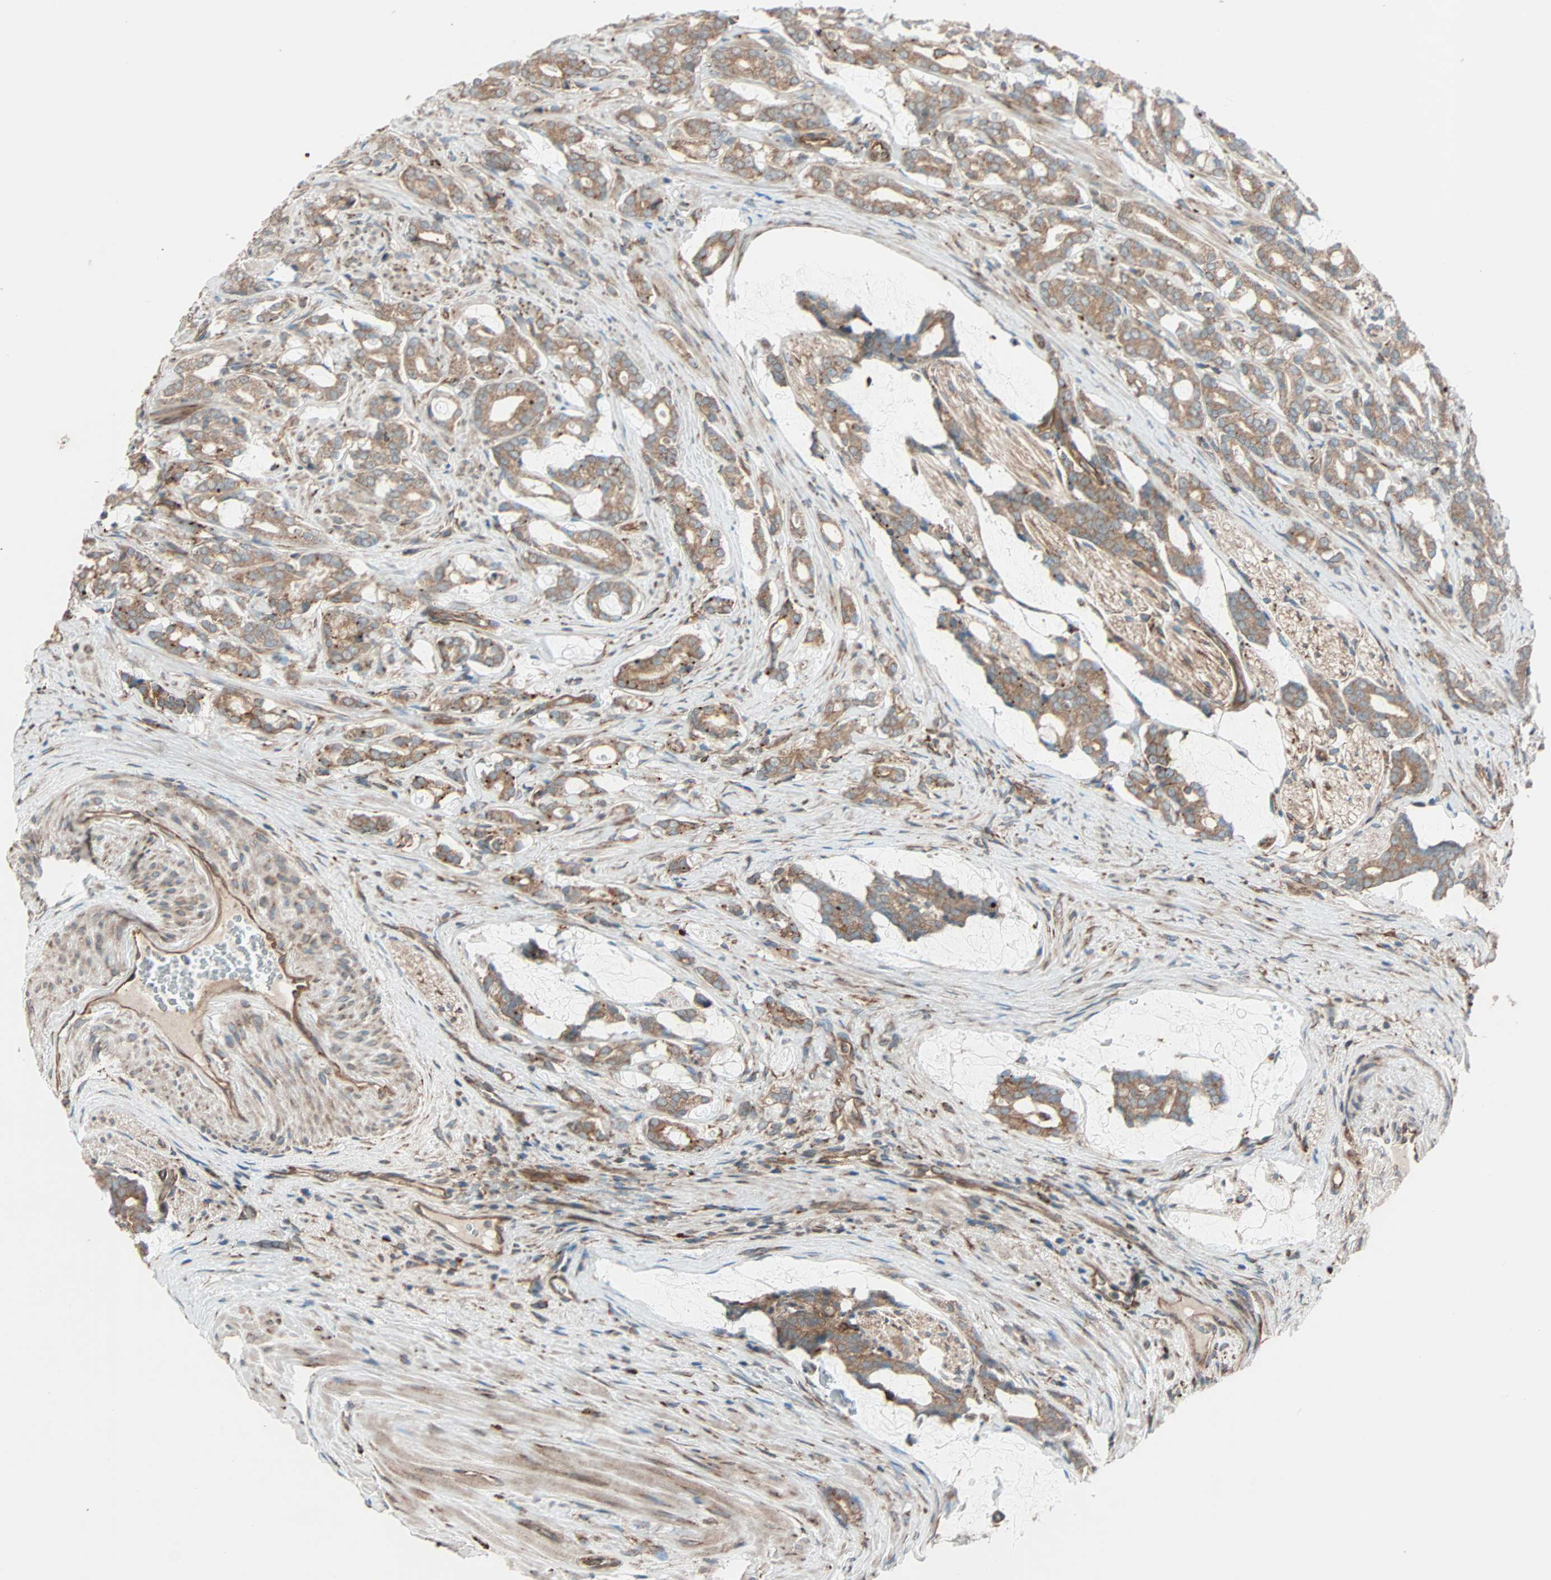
{"staining": {"intensity": "moderate", "quantity": ">75%", "location": "cytoplasmic/membranous"}, "tissue": "prostate cancer", "cell_type": "Tumor cells", "image_type": "cancer", "snomed": [{"axis": "morphology", "description": "Adenocarcinoma, Low grade"}, {"axis": "topography", "description": "Prostate"}], "caption": "Immunohistochemistry (IHC) image of neoplastic tissue: human prostate low-grade adenocarcinoma stained using IHC displays medium levels of moderate protein expression localized specifically in the cytoplasmic/membranous of tumor cells, appearing as a cytoplasmic/membranous brown color.", "gene": "PHYH", "patient": {"sex": "male", "age": 58}}